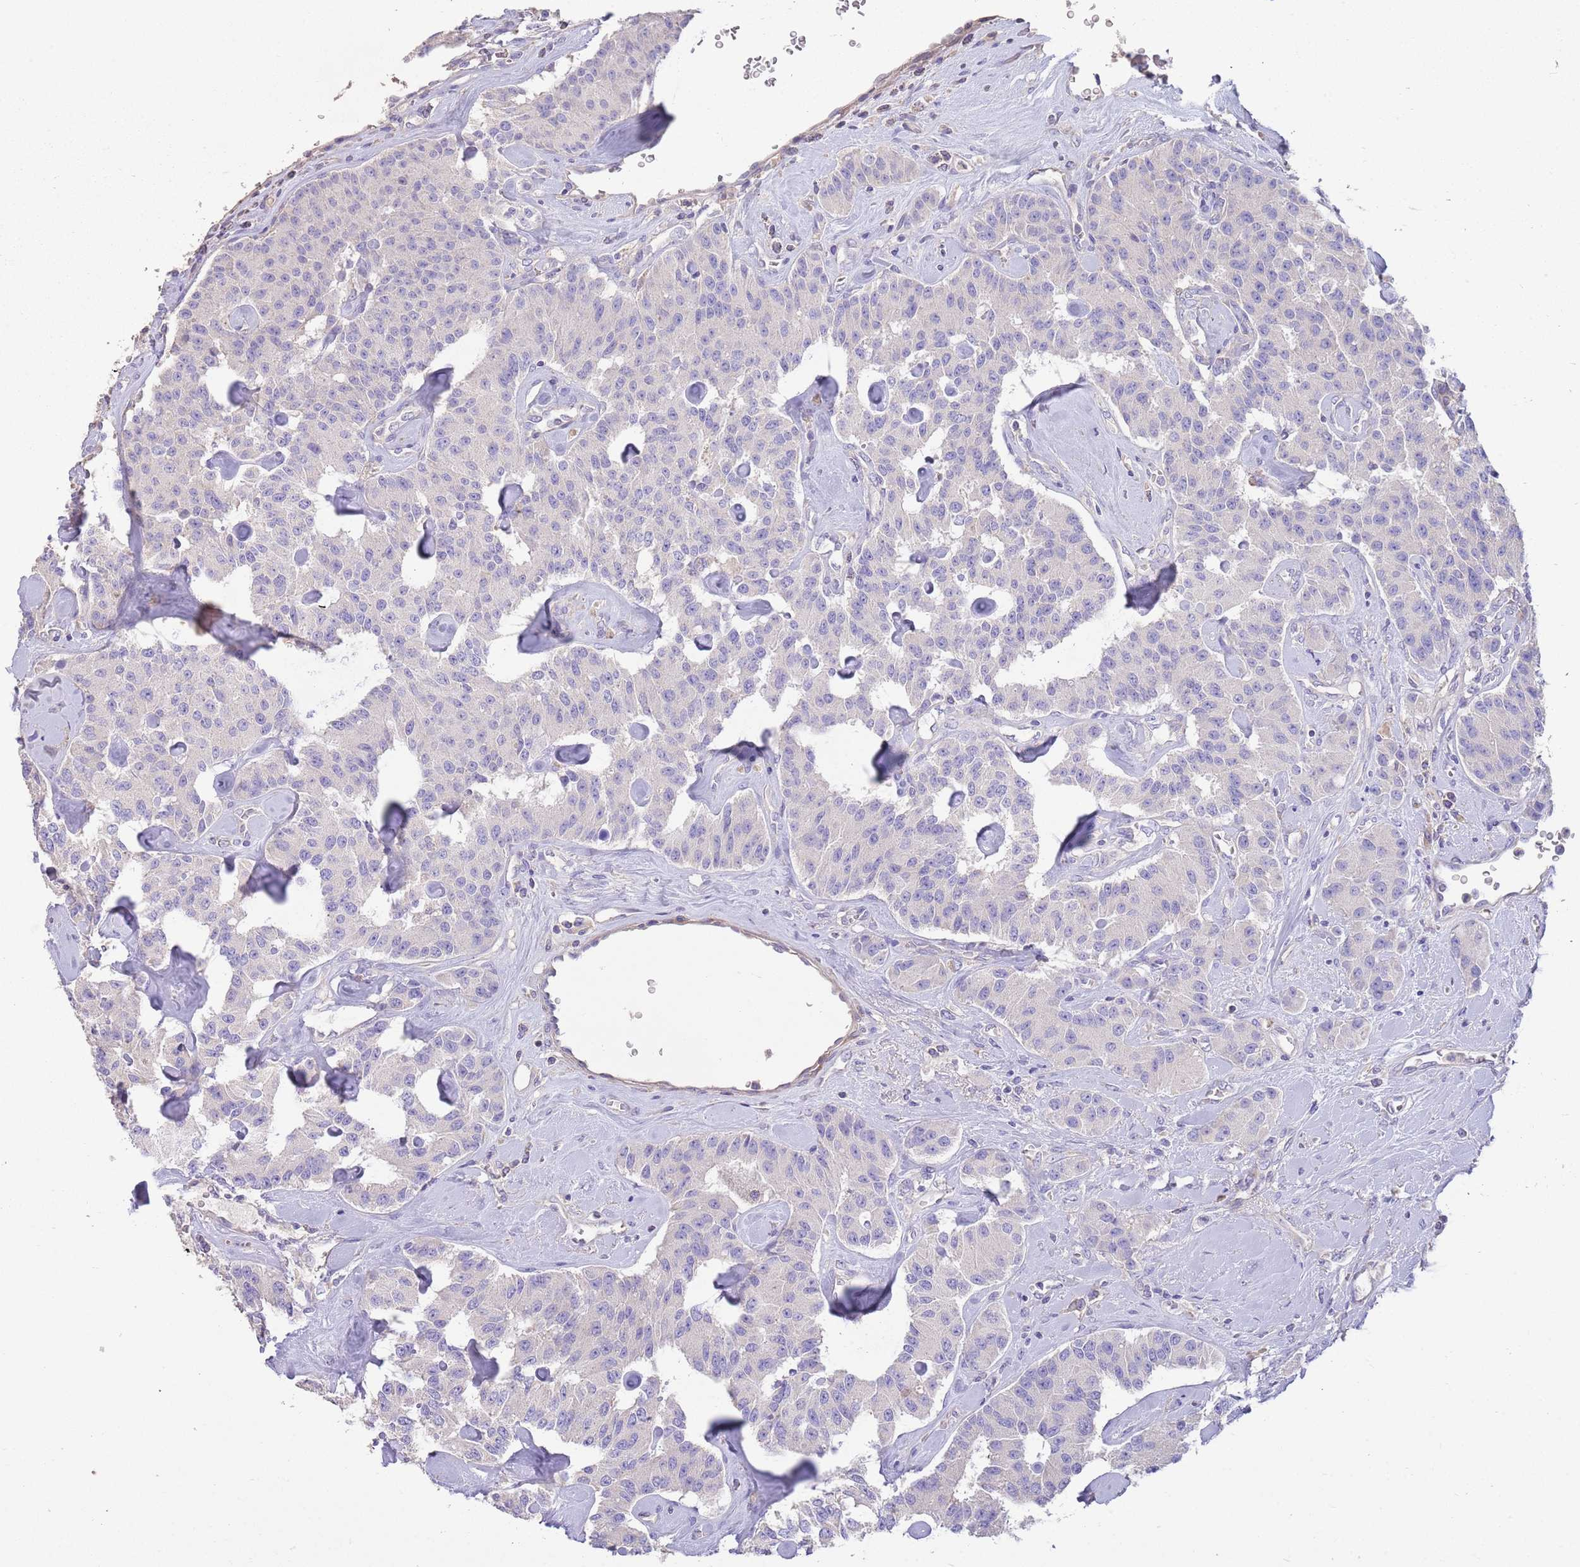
{"staining": {"intensity": "negative", "quantity": "none", "location": "none"}, "tissue": "carcinoid", "cell_type": "Tumor cells", "image_type": "cancer", "snomed": [{"axis": "morphology", "description": "Carcinoid, malignant, NOS"}, {"axis": "topography", "description": "Pancreas"}], "caption": "DAB (3,3'-diaminobenzidine) immunohistochemical staining of human malignant carcinoid displays no significant staining in tumor cells.", "gene": "SFTPA1", "patient": {"sex": "male", "age": 41}}